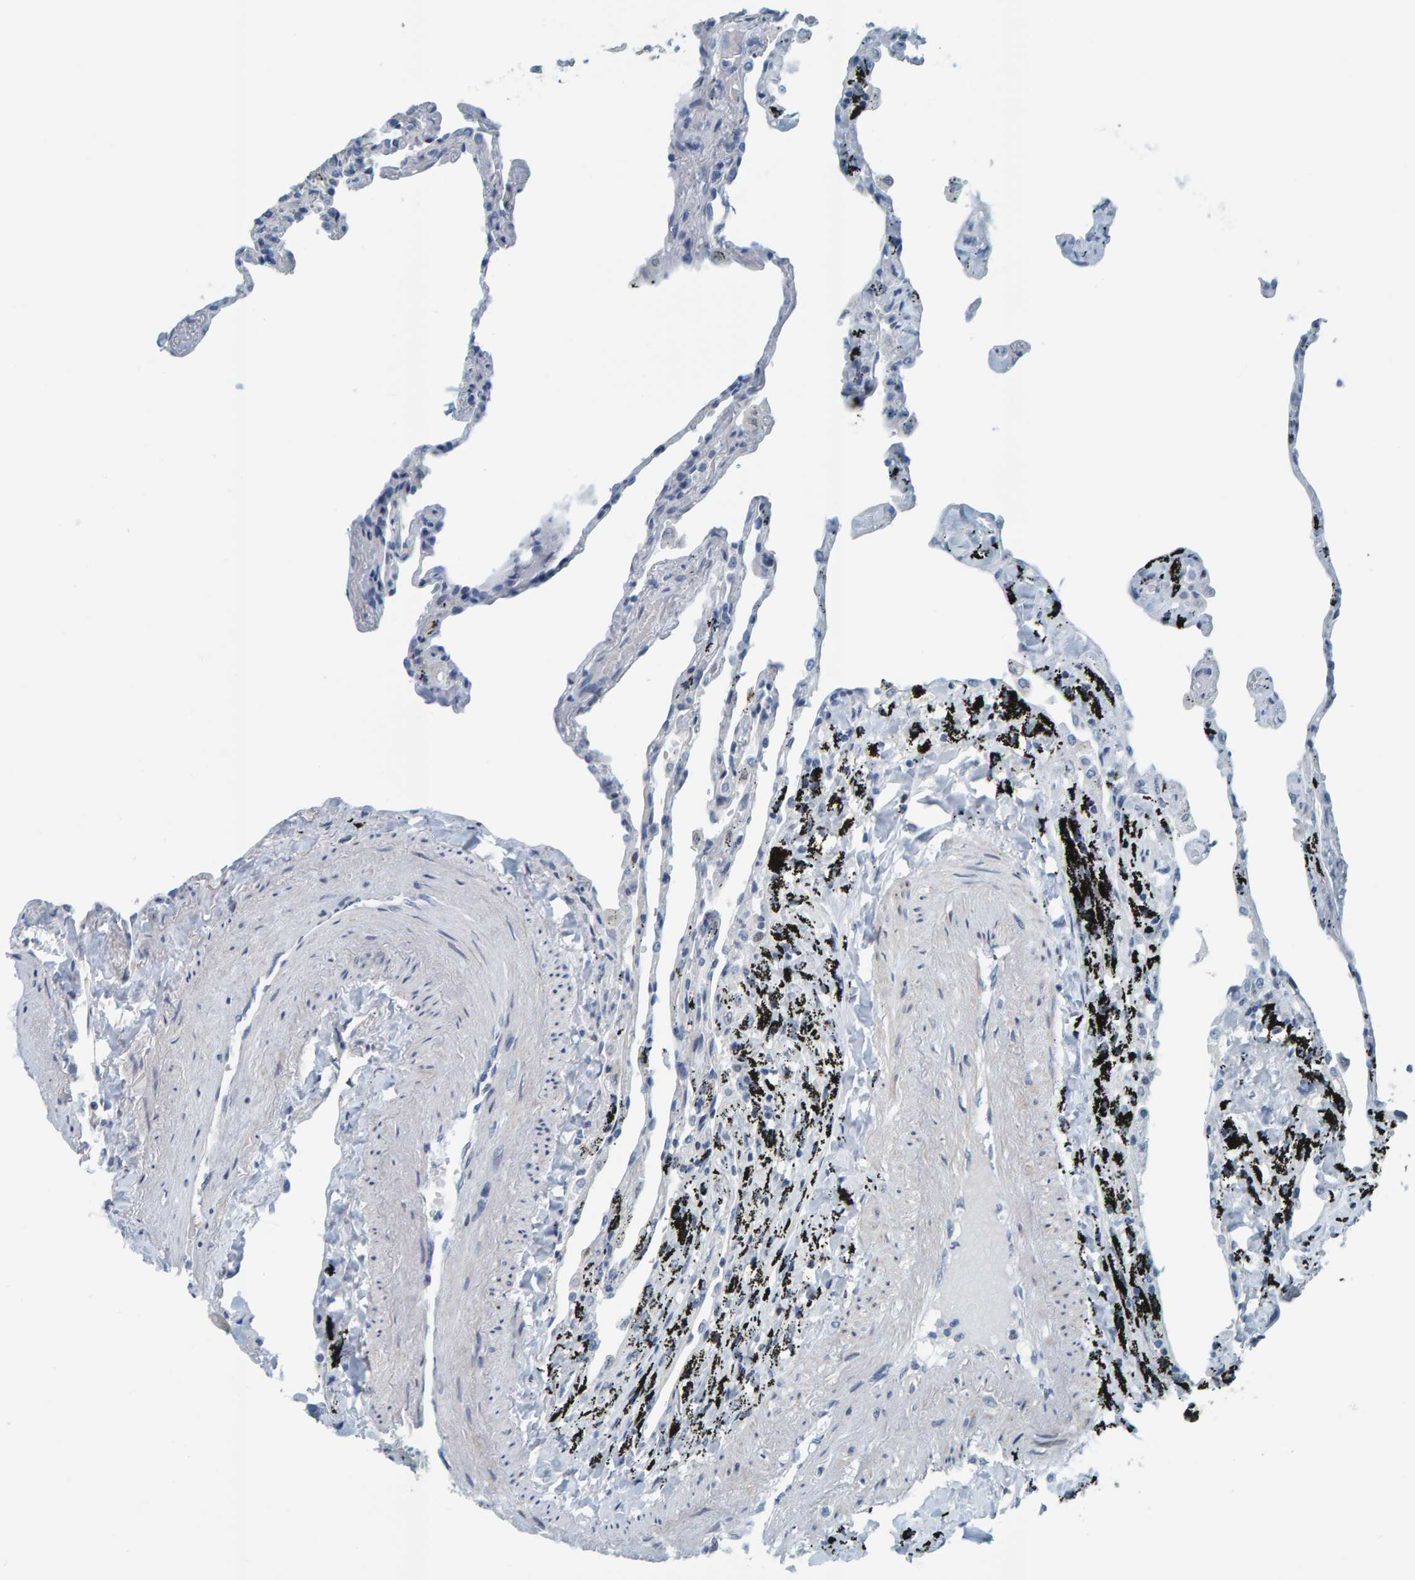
{"staining": {"intensity": "negative", "quantity": "none", "location": "none"}, "tissue": "lung", "cell_type": "Alveolar cells", "image_type": "normal", "snomed": [{"axis": "morphology", "description": "Normal tissue, NOS"}, {"axis": "topography", "description": "Lung"}], "caption": "High magnification brightfield microscopy of unremarkable lung stained with DAB (brown) and counterstained with hematoxylin (blue): alveolar cells show no significant expression. (DAB immunohistochemistry visualized using brightfield microscopy, high magnification).", "gene": "CNP", "patient": {"sex": "male", "age": 59}}